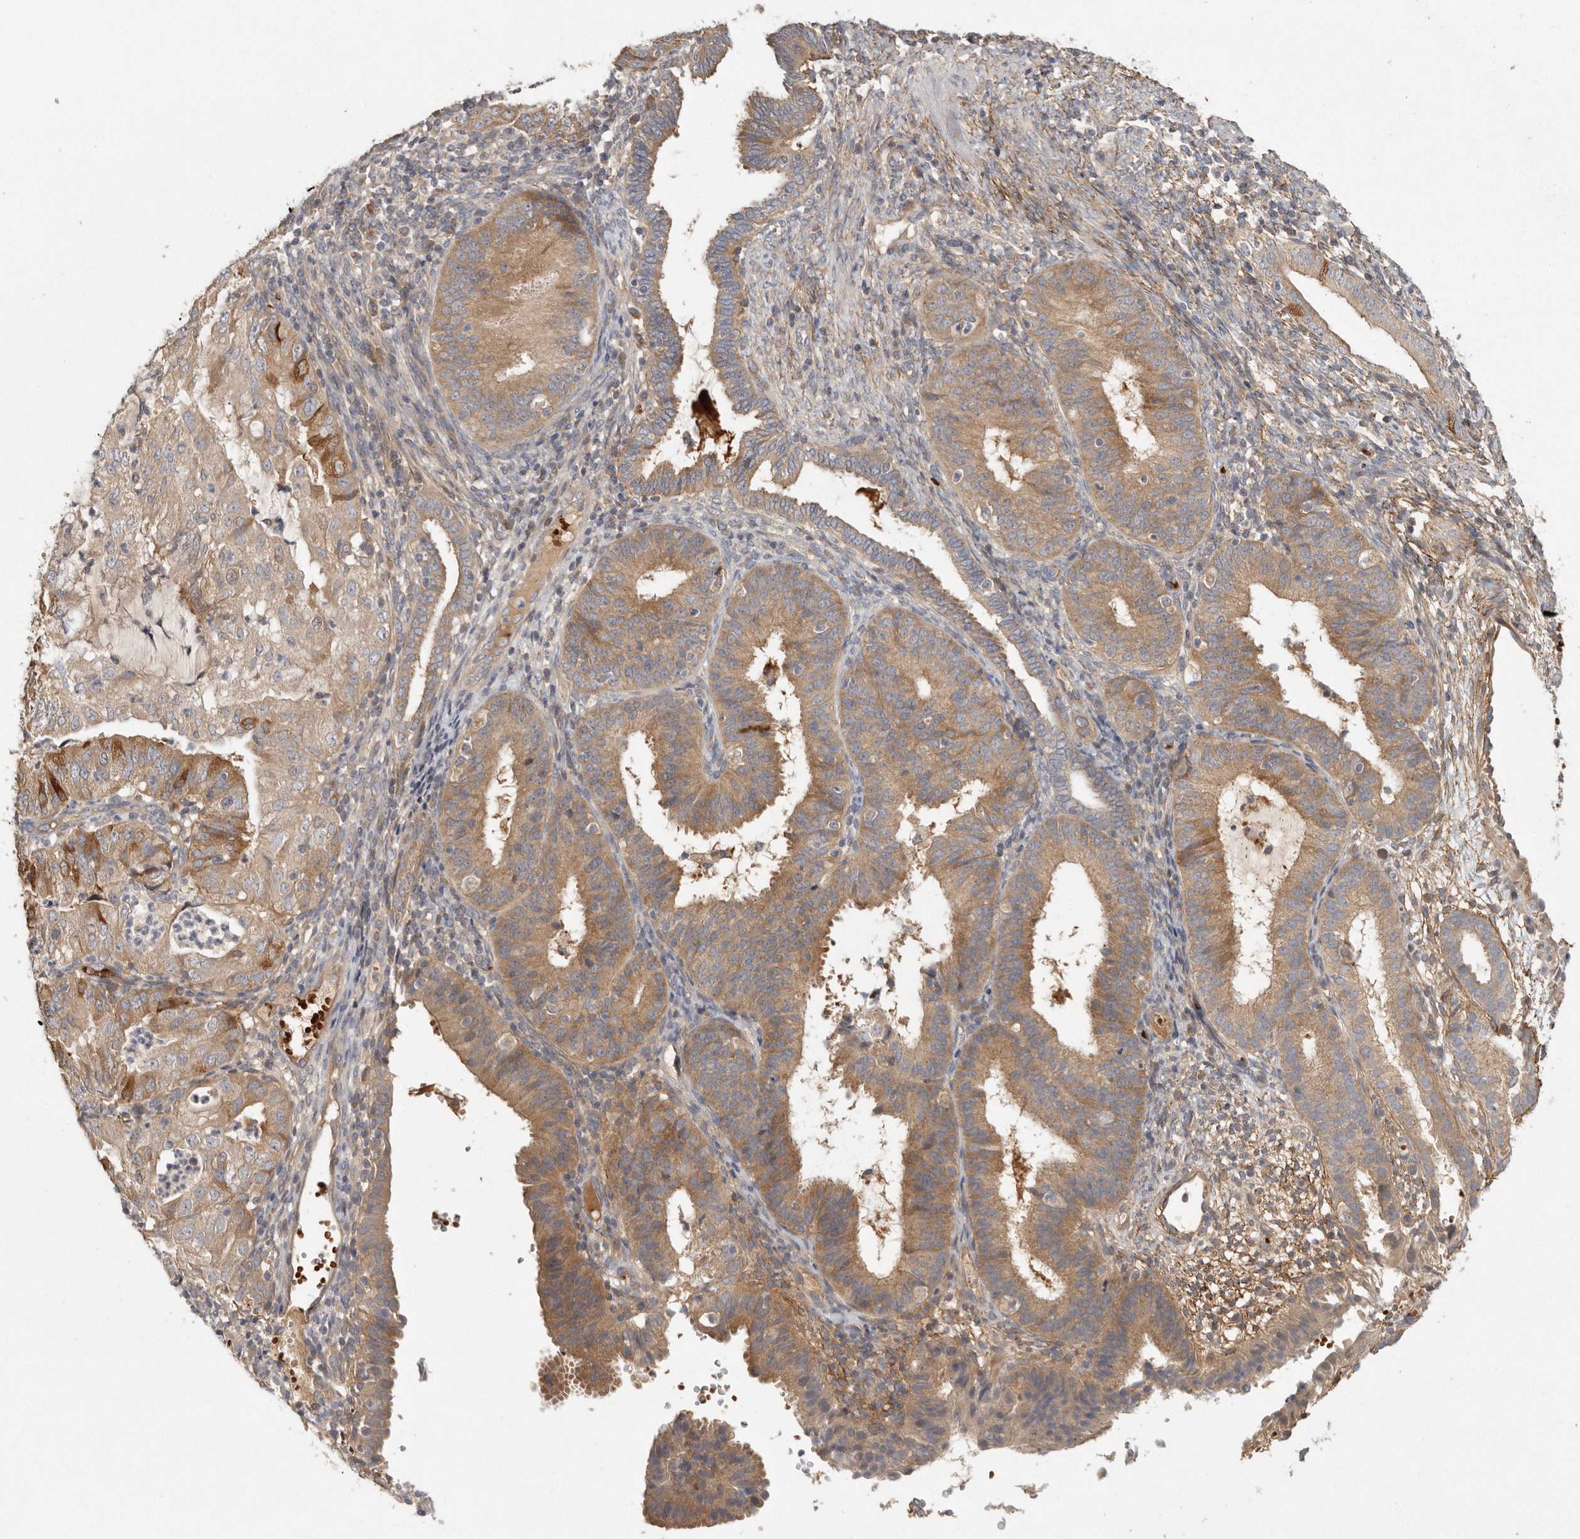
{"staining": {"intensity": "moderate", "quantity": ">75%", "location": "cytoplasmic/membranous"}, "tissue": "endometrial cancer", "cell_type": "Tumor cells", "image_type": "cancer", "snomed": [{"axis": "morphology", "description": "Adenocarcinoma, NOS"}, {"axis": "topography", "description": "Endometrium"}], "caption": "Moderate cytoplasmic/membranous staining is present in about >75% of tumor cells in endometrial cancer (adenocarcinoma). Nuclei are stained in blue.", "gene": "CFAP298", "patient": {"sex": "female", "age": 51}}